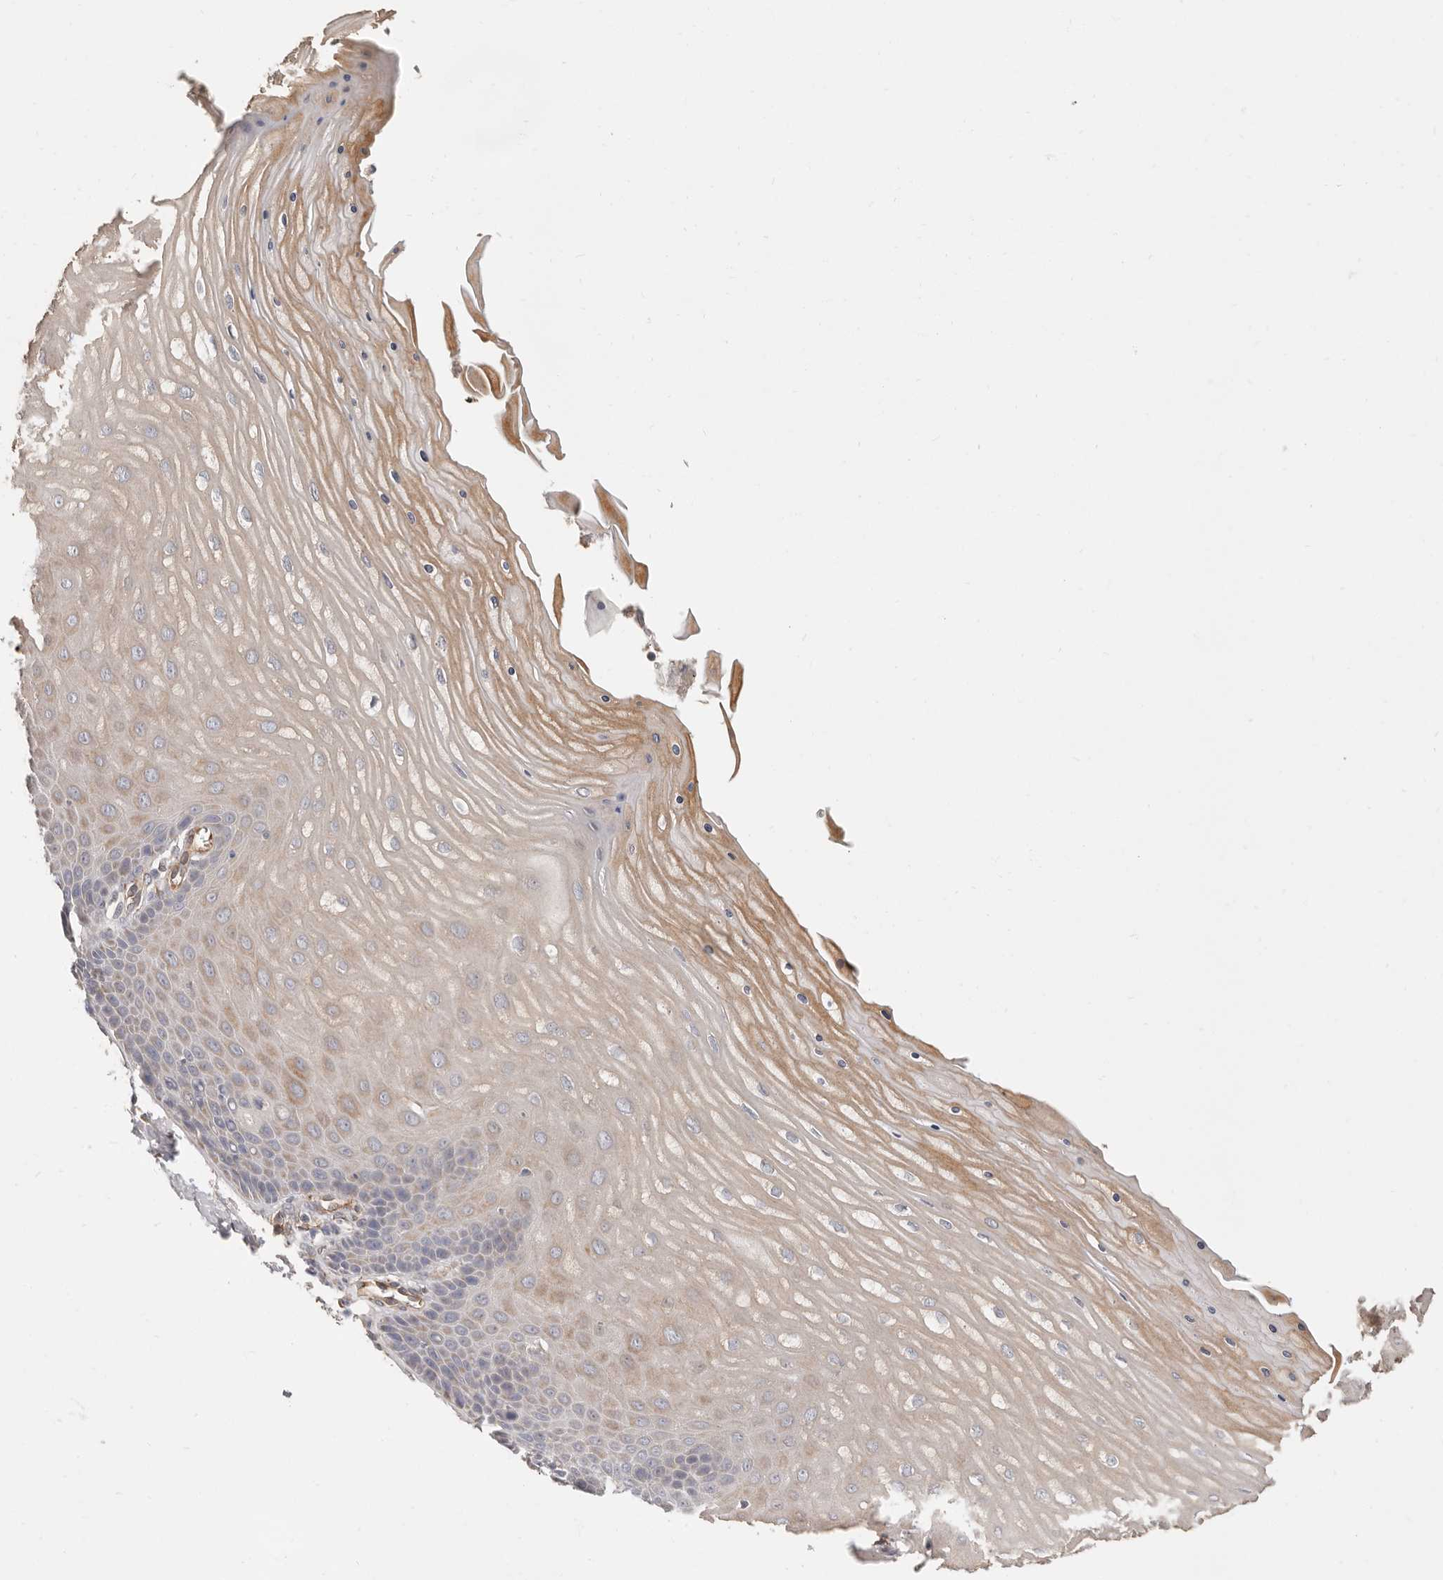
{"staining": {"intensity": "negative", "quantity": "none", "location": "none"}, "tissue": "cervix", "cell_type": "Glandular cells", "image_type": "normal", "snomed": [{"axis": "morphology", "description": "Normal tissue, NOS"}, {"axis": "topography", "description": "Cervix"}], "caption": "High magnification brightfield microscopy of benign cervix stained with DAB (3,3'-diaminobenzidine) (brown) and counterstained with hematoxylin (blue): glandular cells show no significant staining. Nuclei are stained in blue.", "gene": "SPRING1", "patient": {"sex": "female", "age": 55}}